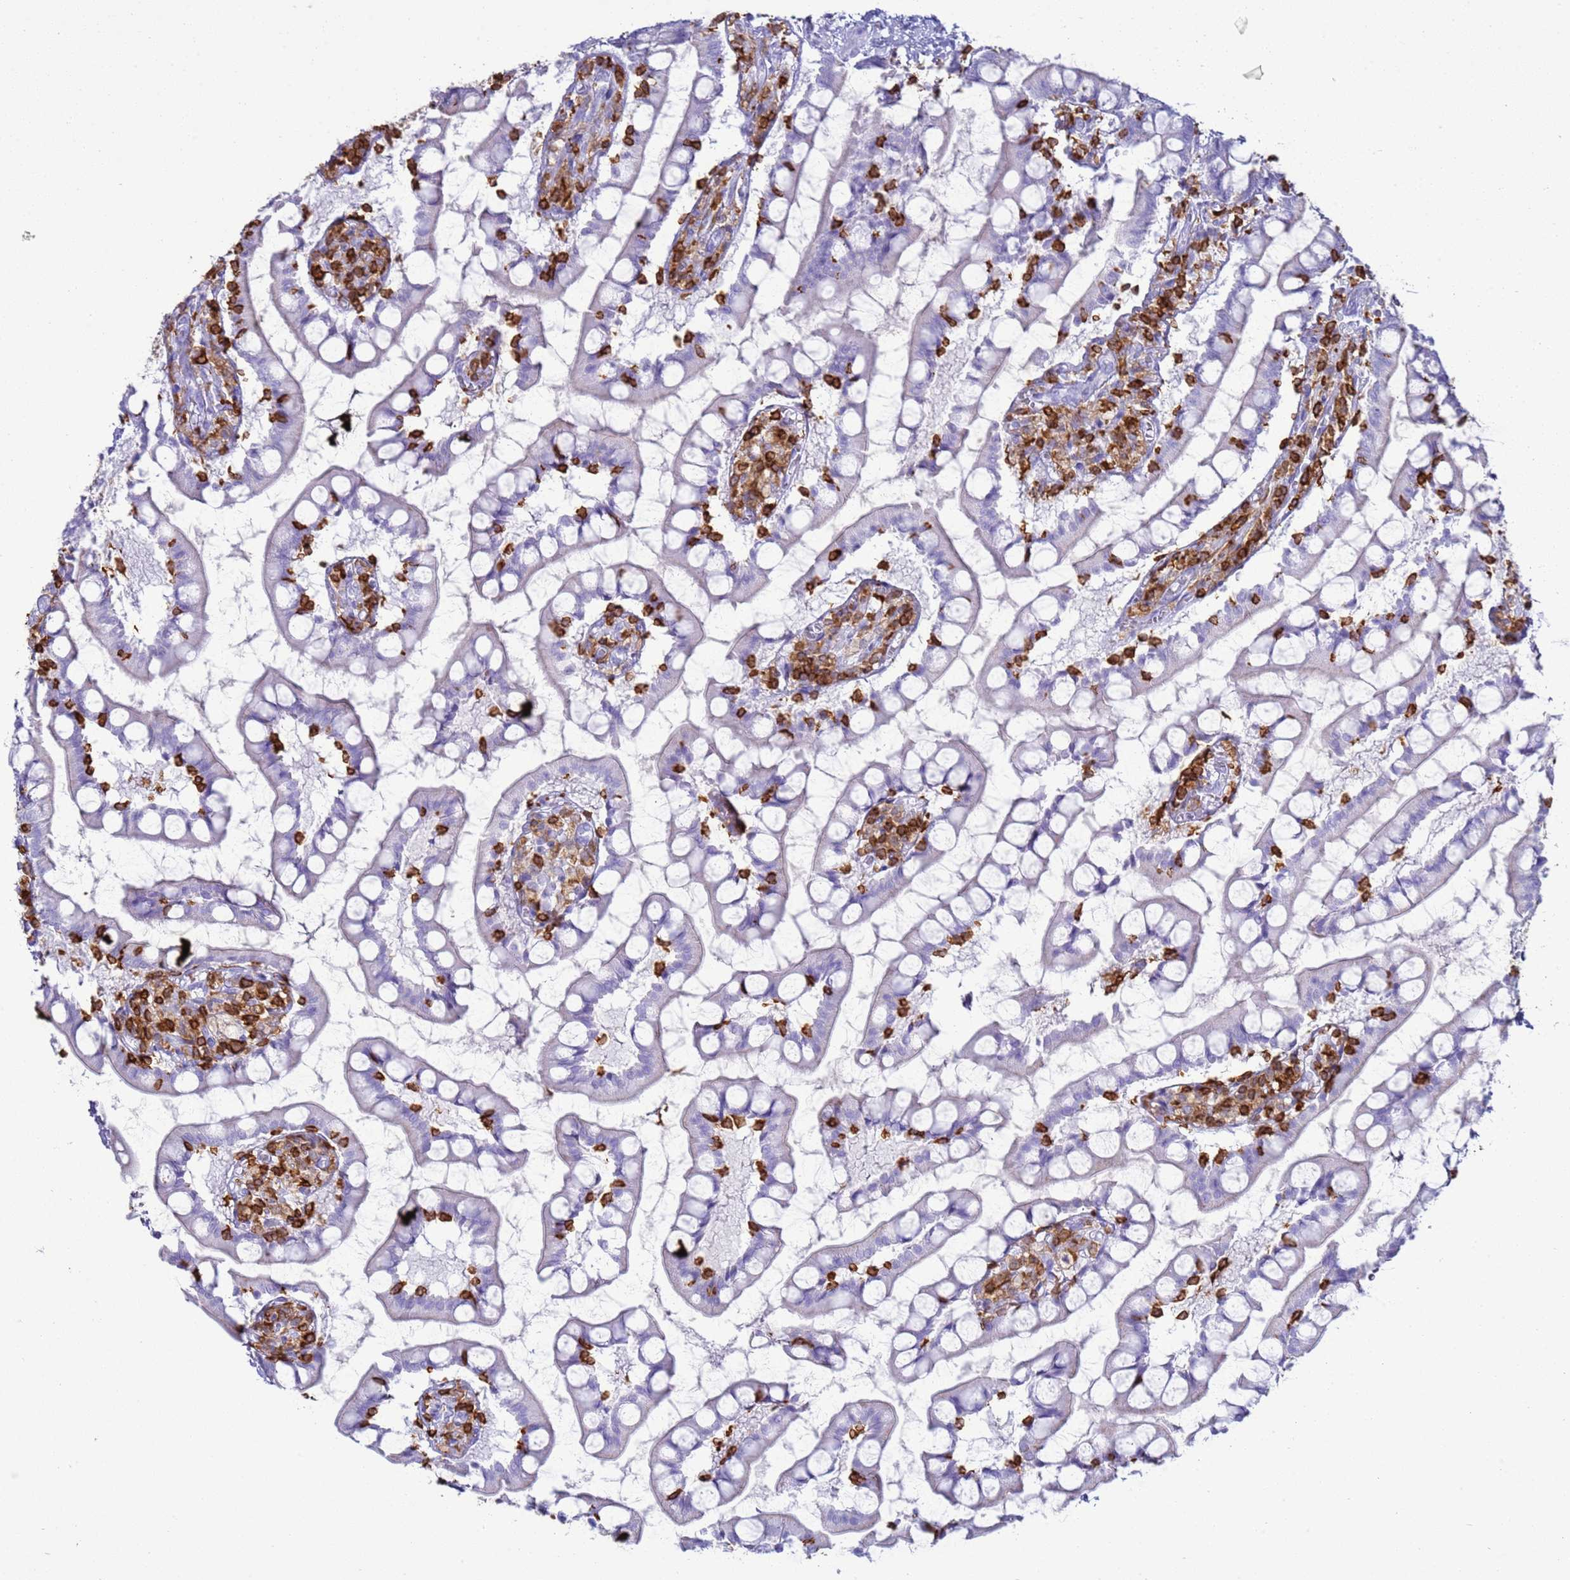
{"staining": {"intensity": "negative", "quantity": "none", "location": "none"}, "tissue": "small intestine", "cell_type": "Glandular cells", "image_type": "normal", "snomed": [{"axis": "morphology", "description": "Normal tissue, NOS"}, {"axis": "topography", "description": "Small intestine"}], "caption": "An IHC image of unremarkable small intestine is shown. There is no staining in glandular cells of small intestine.", "gene": "IRF5", "patient": {"sex": "male", "age": 52}}